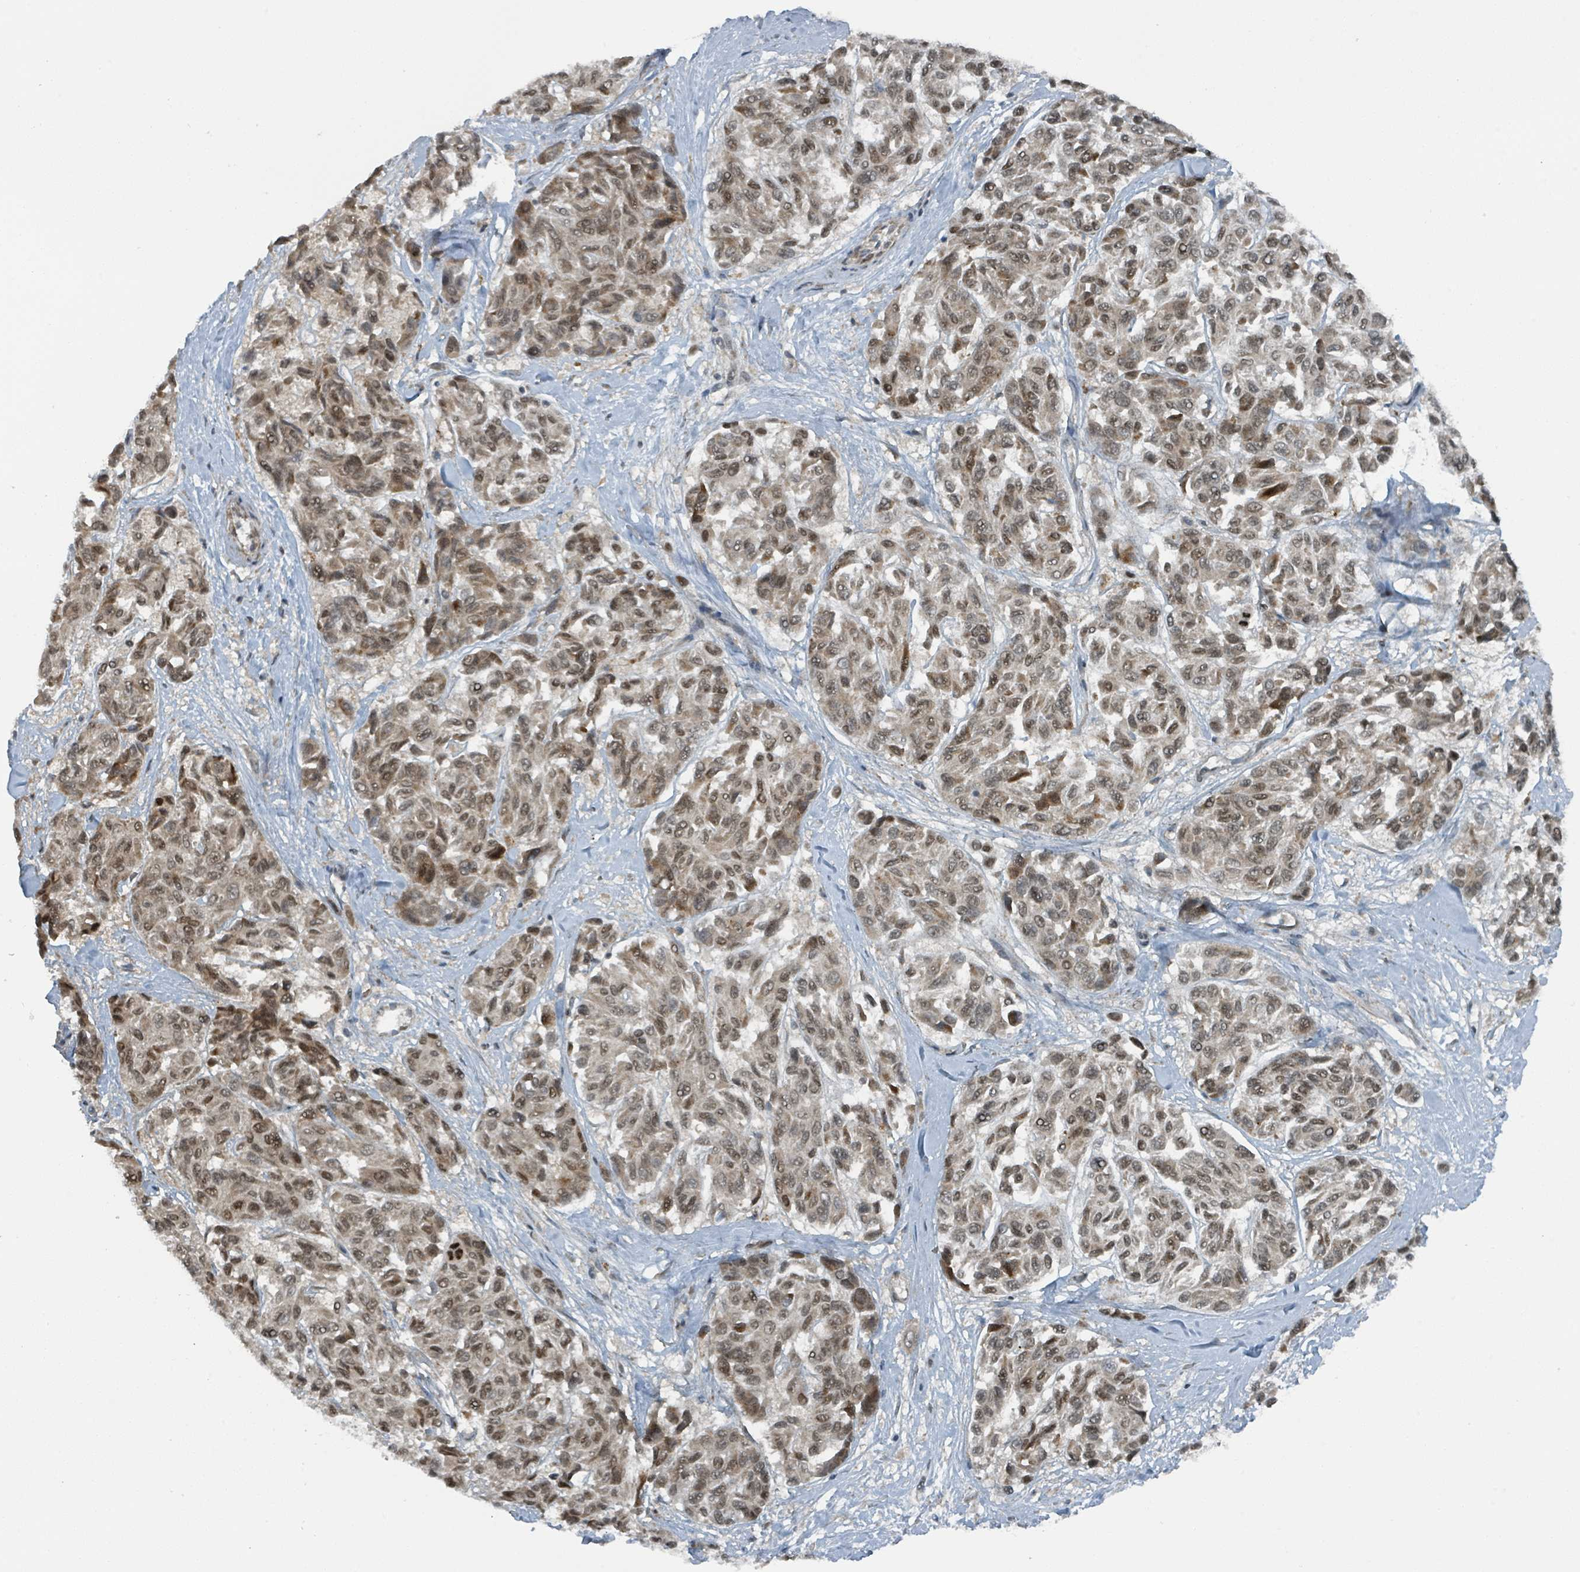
{"staining": {"intensity": "moderate", "quantity": ">75%", "location": "nuclear"}, "tissue": "melanoma", "cell_type": "Tumor cells", "image_type": "cancer", "snomed": [{"axis": "morphology", "description": "Malignant melanoma, NOS"}, {"axis": "topography", "description": "Skin"}], "caption": "Moderate nuclear expression is identified in approximately >75% of tumor cells in malignant melanoma.", "gene": "PHIP", "patient": {"sex": "female", "age": 66}}